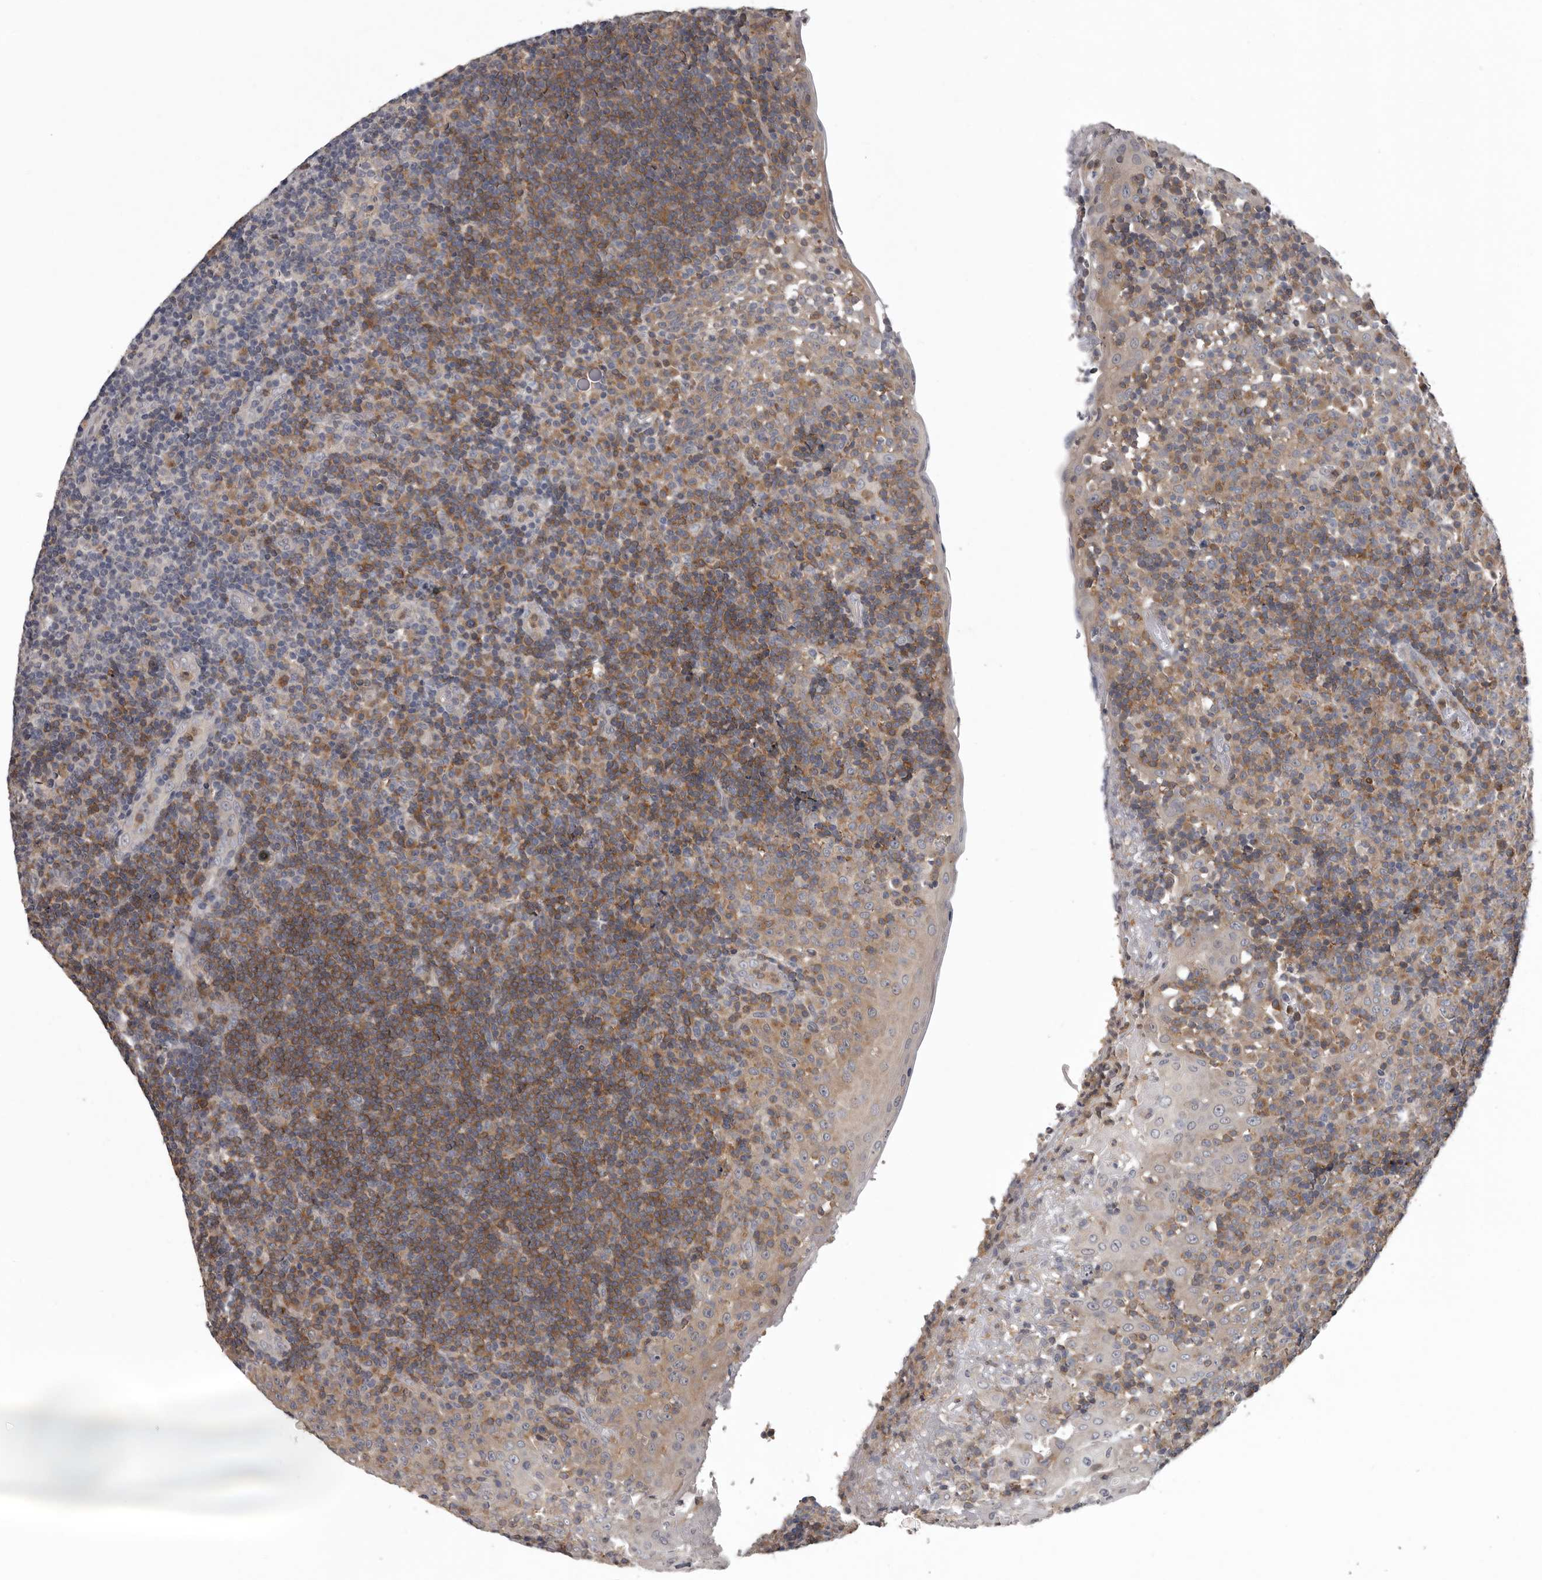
{"staining": {"intensity": "weak", "quantity": "<25%", "location": "cytoplasmic/membranous"}, "tissue": "tonsil", "cell_type": "Germinal center cells", "image_type": "normal", "snomed": [{"axis": "morphology", "description": "Normal tissue, NOS"}, {"axis": "topography", "description": "Tonsil"}], "caption": "Germinal center cells are negative for protein expression in unremarkable human tonsil. The staining was performed using DAB (3,3'-diaminobenzidine) to visualize the protein expression in brown, while the nuclei were stained in blue with hematoxylin (Magnification: 20x).", "gene": "RALGPS2", "patient": {"sex": "female", "age": 40}}